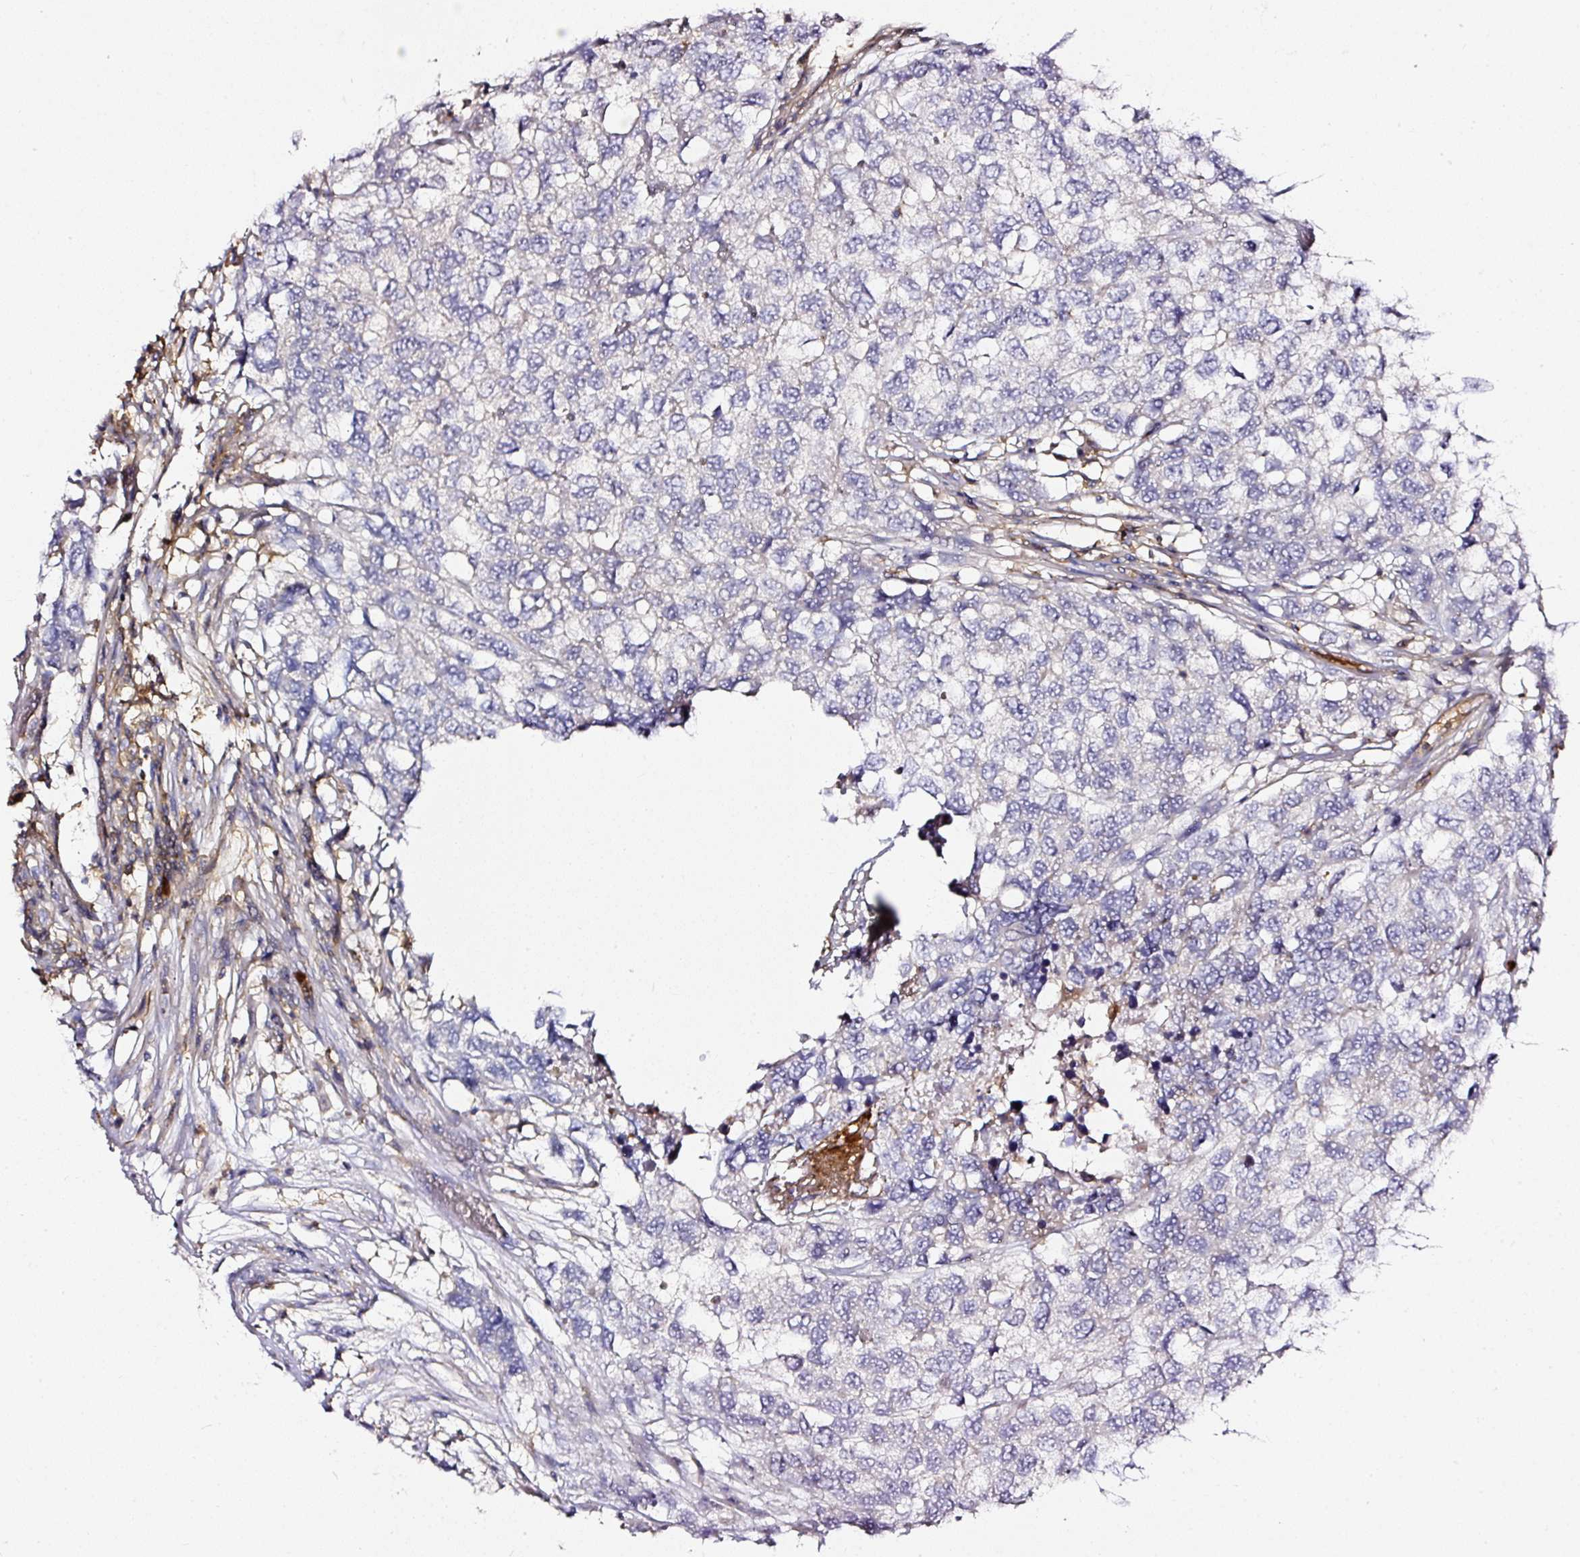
{"staining": {"intensity": "negative", "quantity": "none", "location": "none"}, "tissue": "testis cancer", "cell_type": "Tumor cells", "image_type": "cancer", "snomed": [{"axis": "morphology", "description": "Carcinoma, Embryonal, NOS"}, {"axis": "topography", "description": "Testis"}], "caption": "High power microscopy micrograph of an immunohistochemistry image of testis cancer (embryonal carcinoma), revealing no significant staining in tumor cells. The staining is performed using DAB (3,3'-diaminobenzidine) brown chromogen with nuclei counter-stained in using hematoxylin.", "gene": "CD47", "patient": {"sex": "male", "age": 83}}